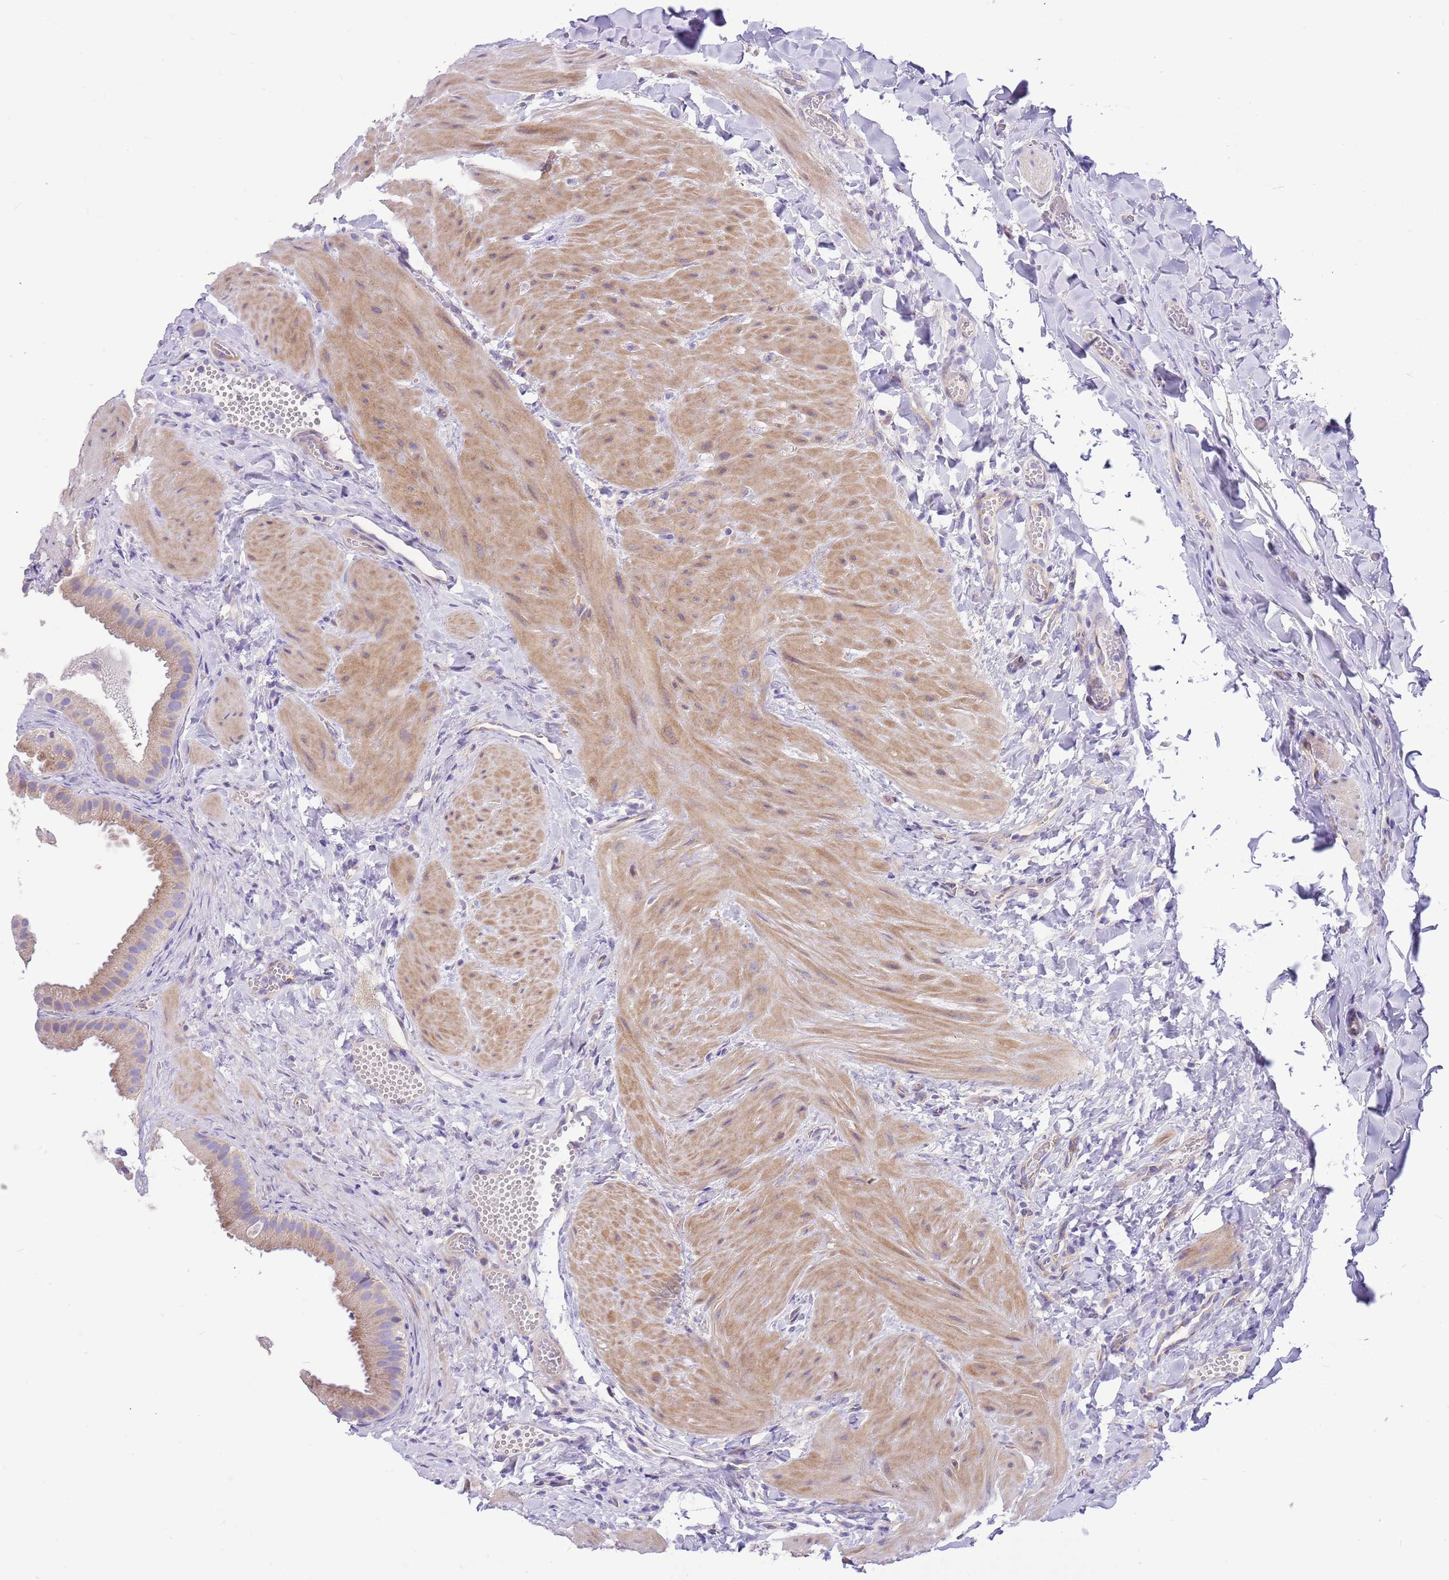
{"staining": {"intensity": "moderate", "quantity": ">75%", "location": "cytoplasmic/membranous"}, "tissue": "gallbladder", "cell_type": "Glandular cells", "image_type": "normal", "snomed": [{"axis": "morphology", "description": "Normal tissue, NOS"}, {"axis": "topography", "description": "Gallbladder"}], "caption": "Moderate cytoplasmic/membranous staining for a protein is appreciated in about >75% of glandular cells of unremarkable gallbladder using immunohistochemistry.", "gene": "SERINC3", "patient": {"sex": "male", "age": 55}}